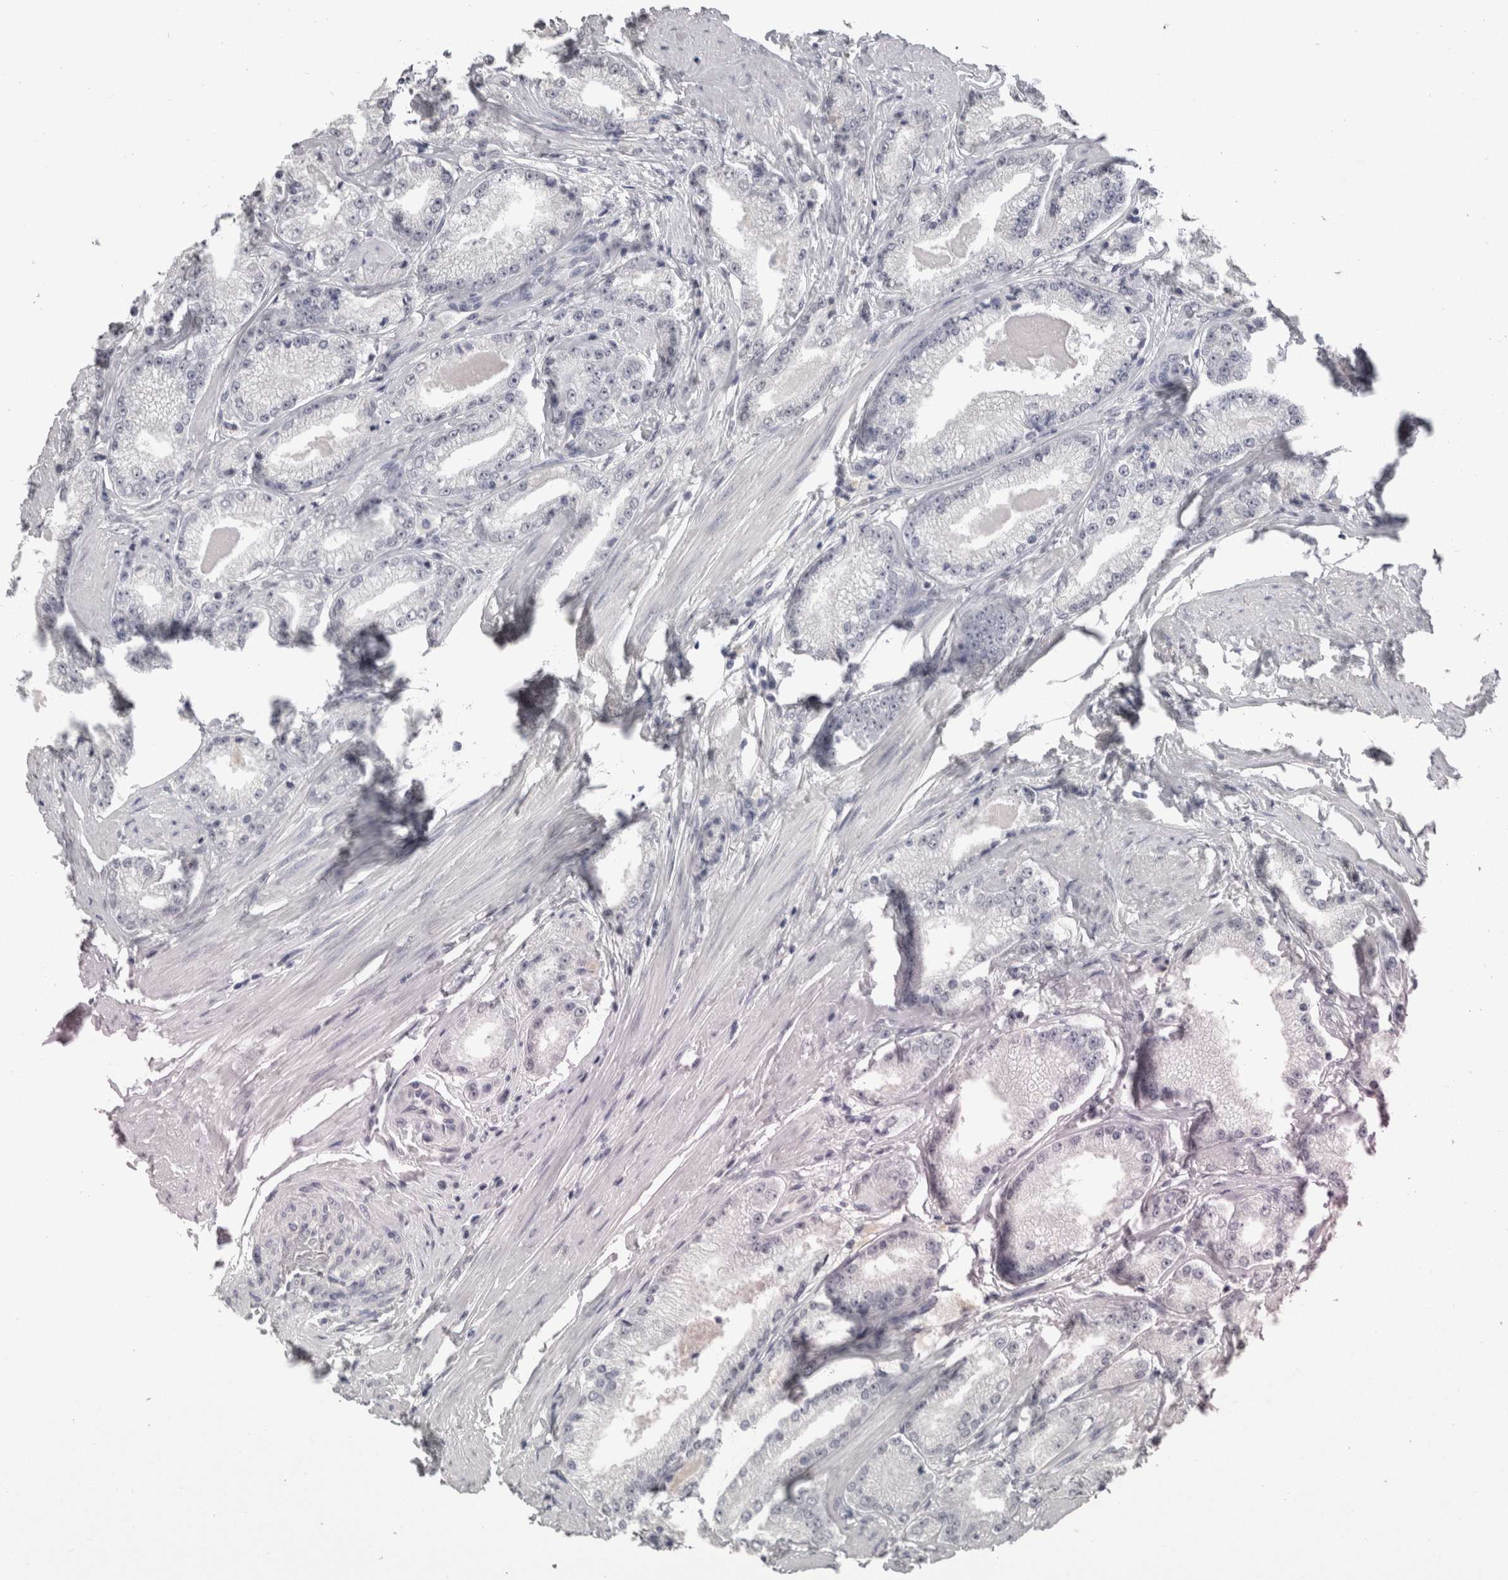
{"staining": {"intensity": "negative", "quantity": "none", "location": "none"}, "tissue": "prostate cancer", "cell_type": "Tumor cells", "image_type": "cancer", "snomed": [{"axis": "morphology", "description": "Adenocarcinoma, Low grade"}, {"axis": "topography", "description": "Prostate"}], "caption": "The immunohistochemistry image has no significant positivity in tumor cells of prostate cancer tissue.", "gene": "DDX17", "patient": {"sex": "male", "age": 63}}